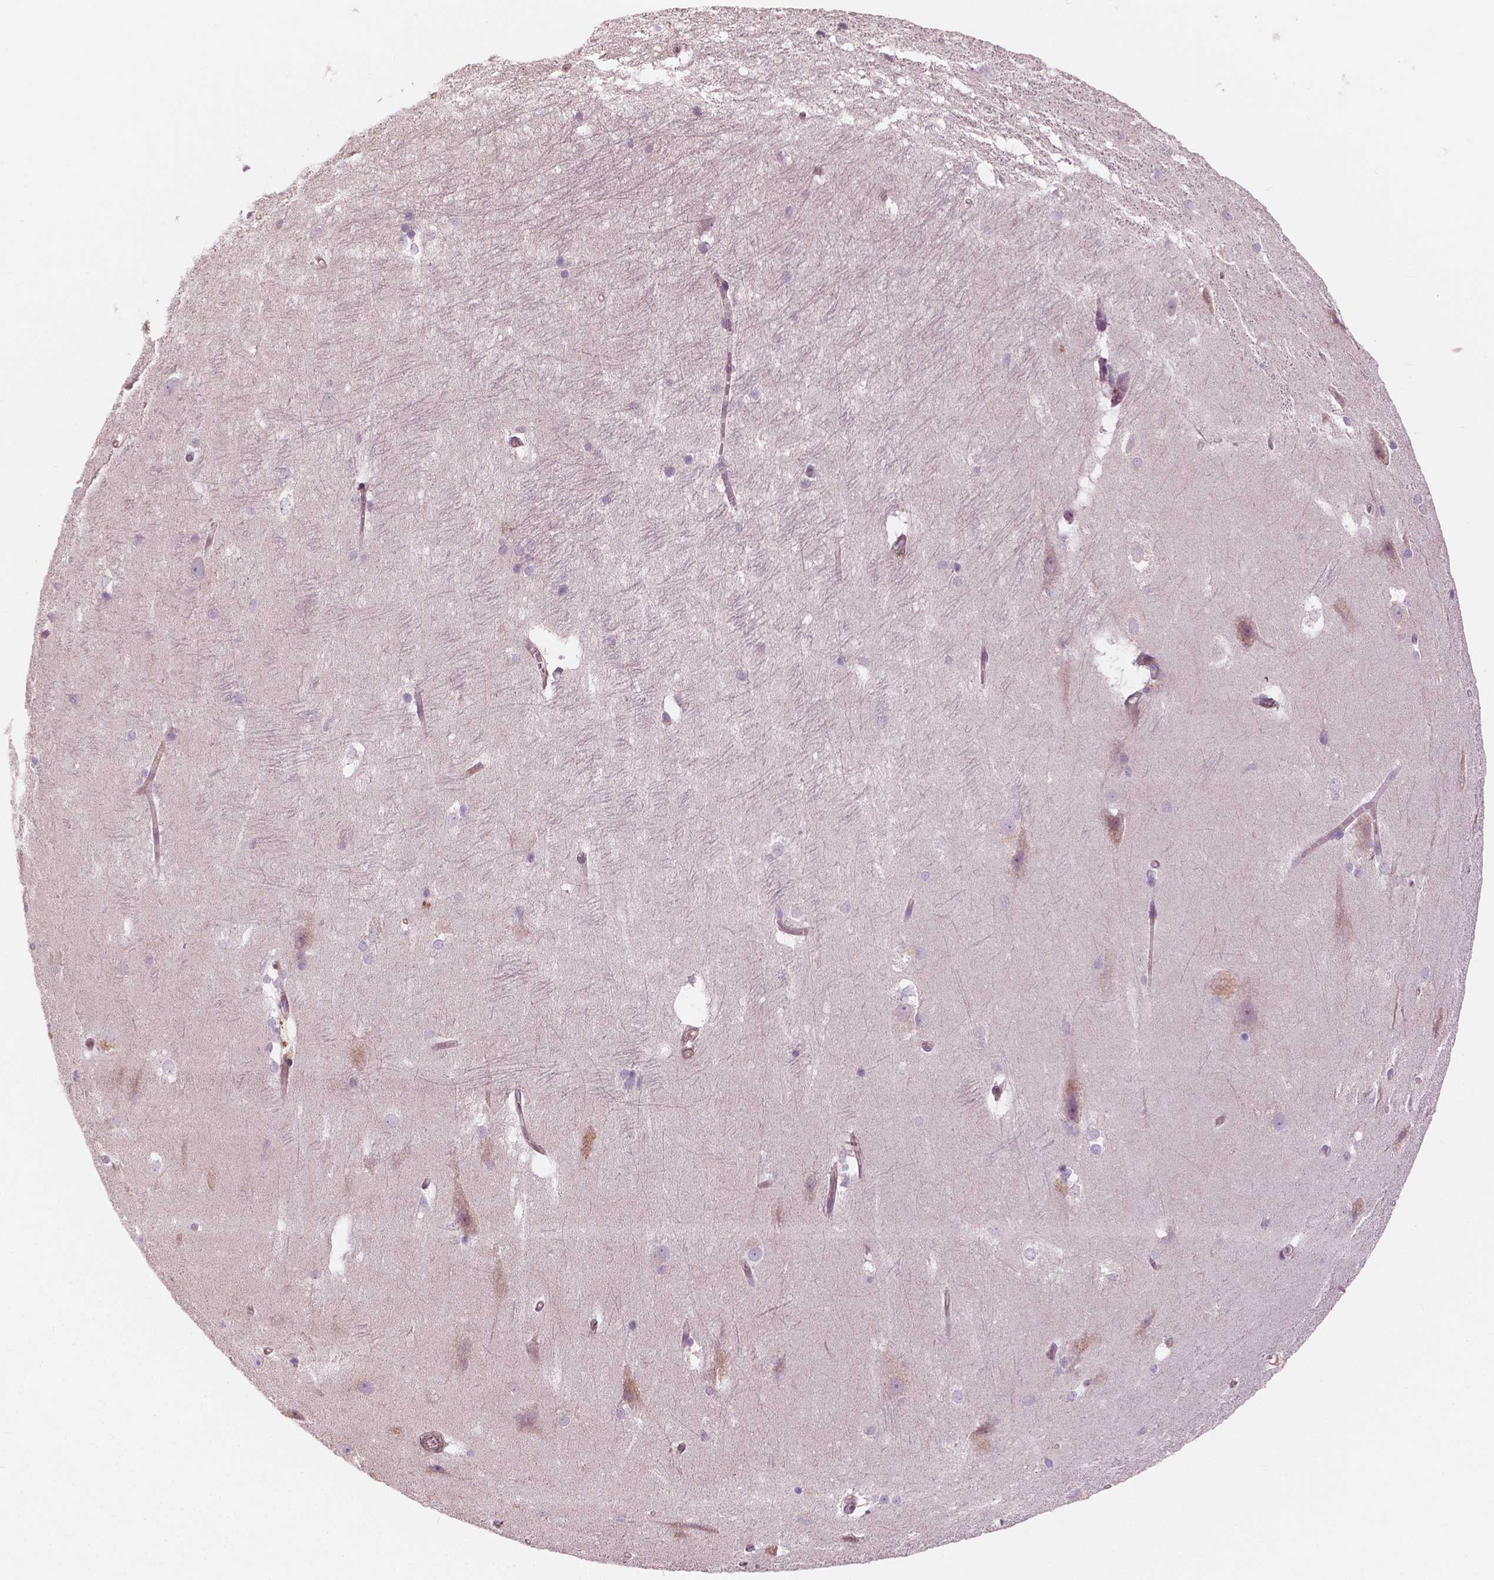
{"staining": {"intensity": "negative", "quantity": "none", "location": "none"}, "tissue": "hippocampus", "cell_type": "Glial cells", "image_type": "normal", "snomed": [{"axis": "morphology", "description": "Normal tissue, NOS"}, {"axis": "topography", "description": "Cerebral cortex"}, {"axis": "topography", "description": "Hippocampus"}], "caption": "This image is of normal hippocampus stained with immunohistochemistry (IHC) to label a protein in brown with the nuclei are counter-stained blue. There is no positivity in glial cells.", "gene": "SURF4", "patient": {"sex": "female", "age": 19}}